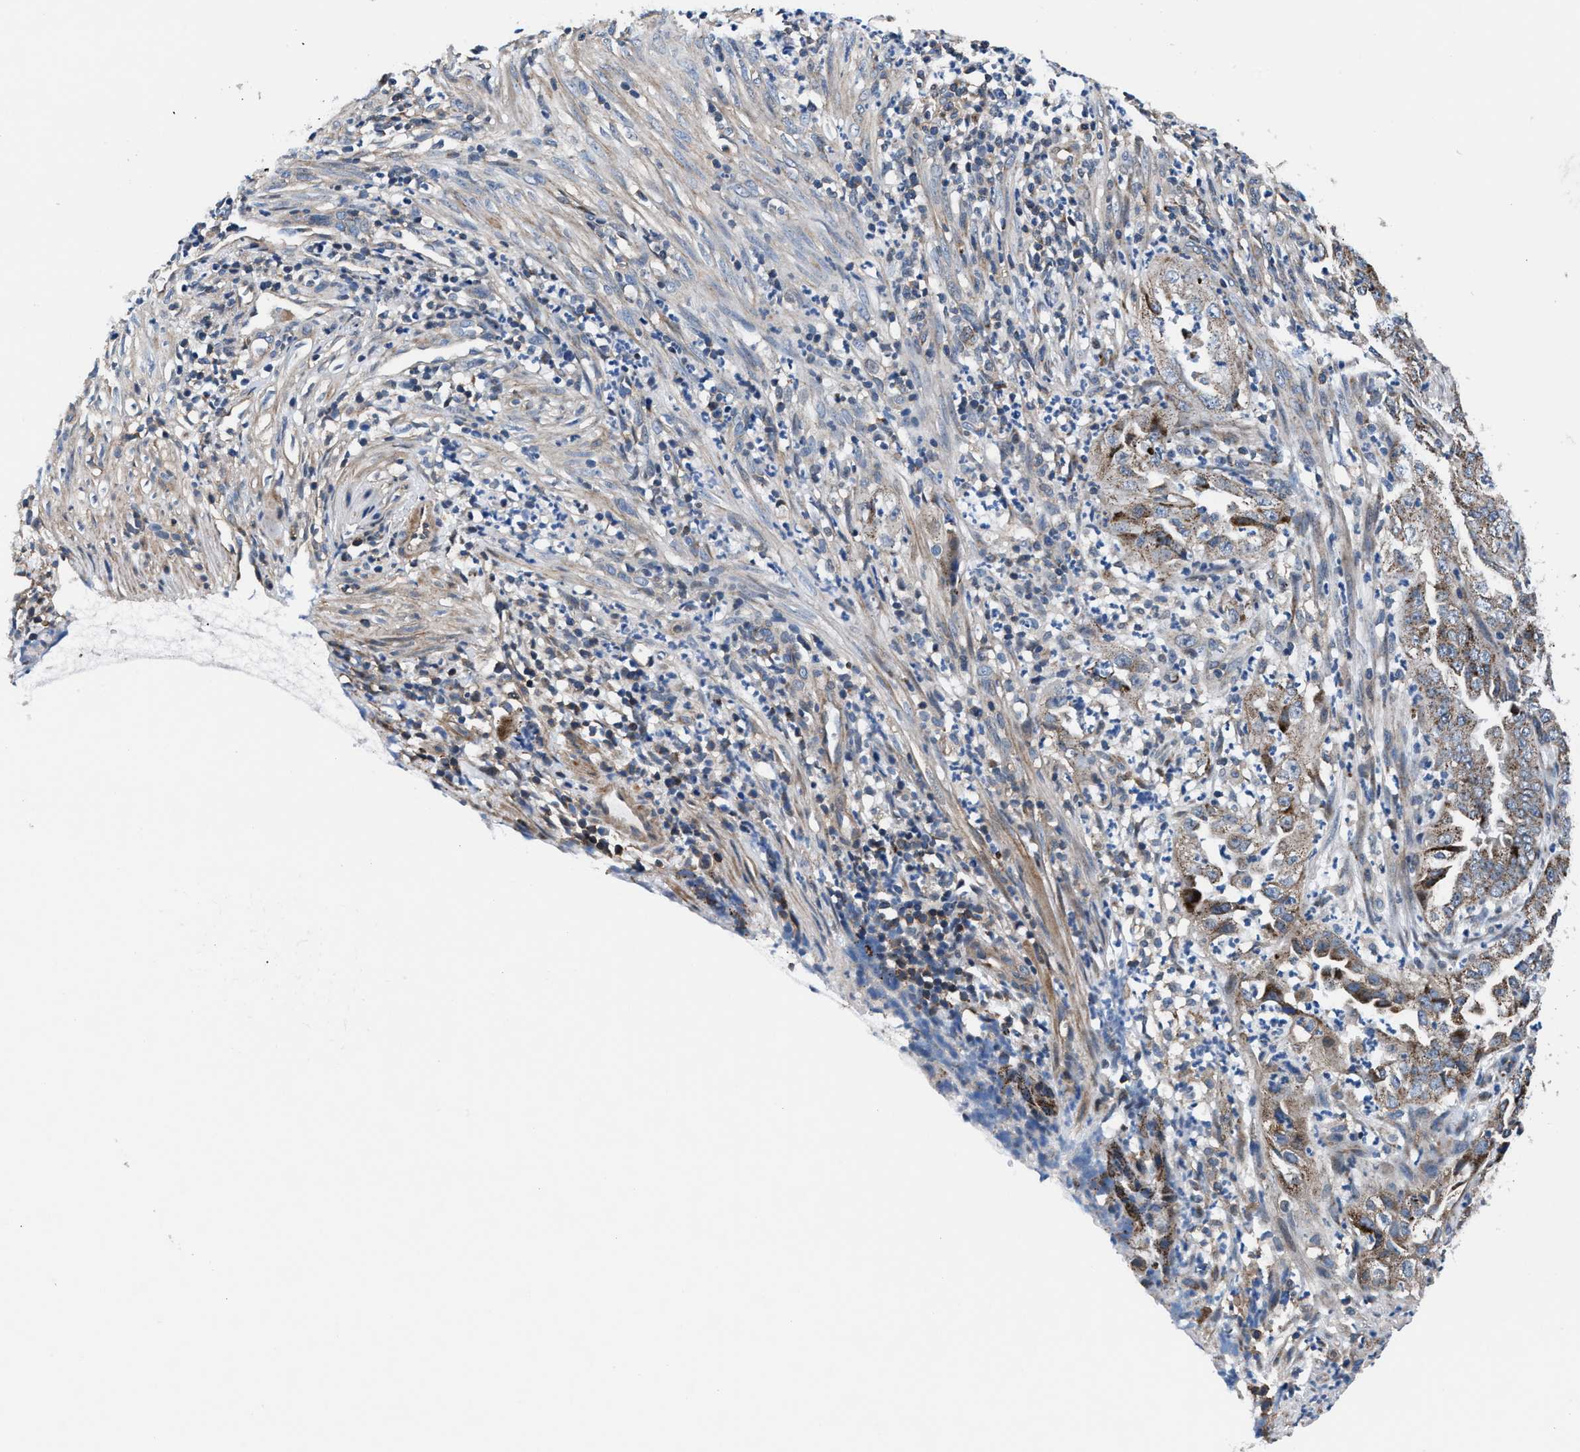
{"staining": {"intensity": "strong", "quantity": "25%-75%", "location": "cytoplasmic/membranous"}, "tissue": "endometrial cancer", "cell_type": "Tumor cells", "image_type": "cancer", "snomed": [{"axis": "morphology", "description": "Adenocarcinoma, NOS"}, {"axis": "topography", "description": "Endometrium"}], "caption": "The photomicrograph reveals a brown stain indicating the presence of a protein in the cytoplasmic/membranous of tumor cells in adenocarcinoma (endometrial).", "gene": "NKTR", "patient": {"sex": "female", "age": 51}}